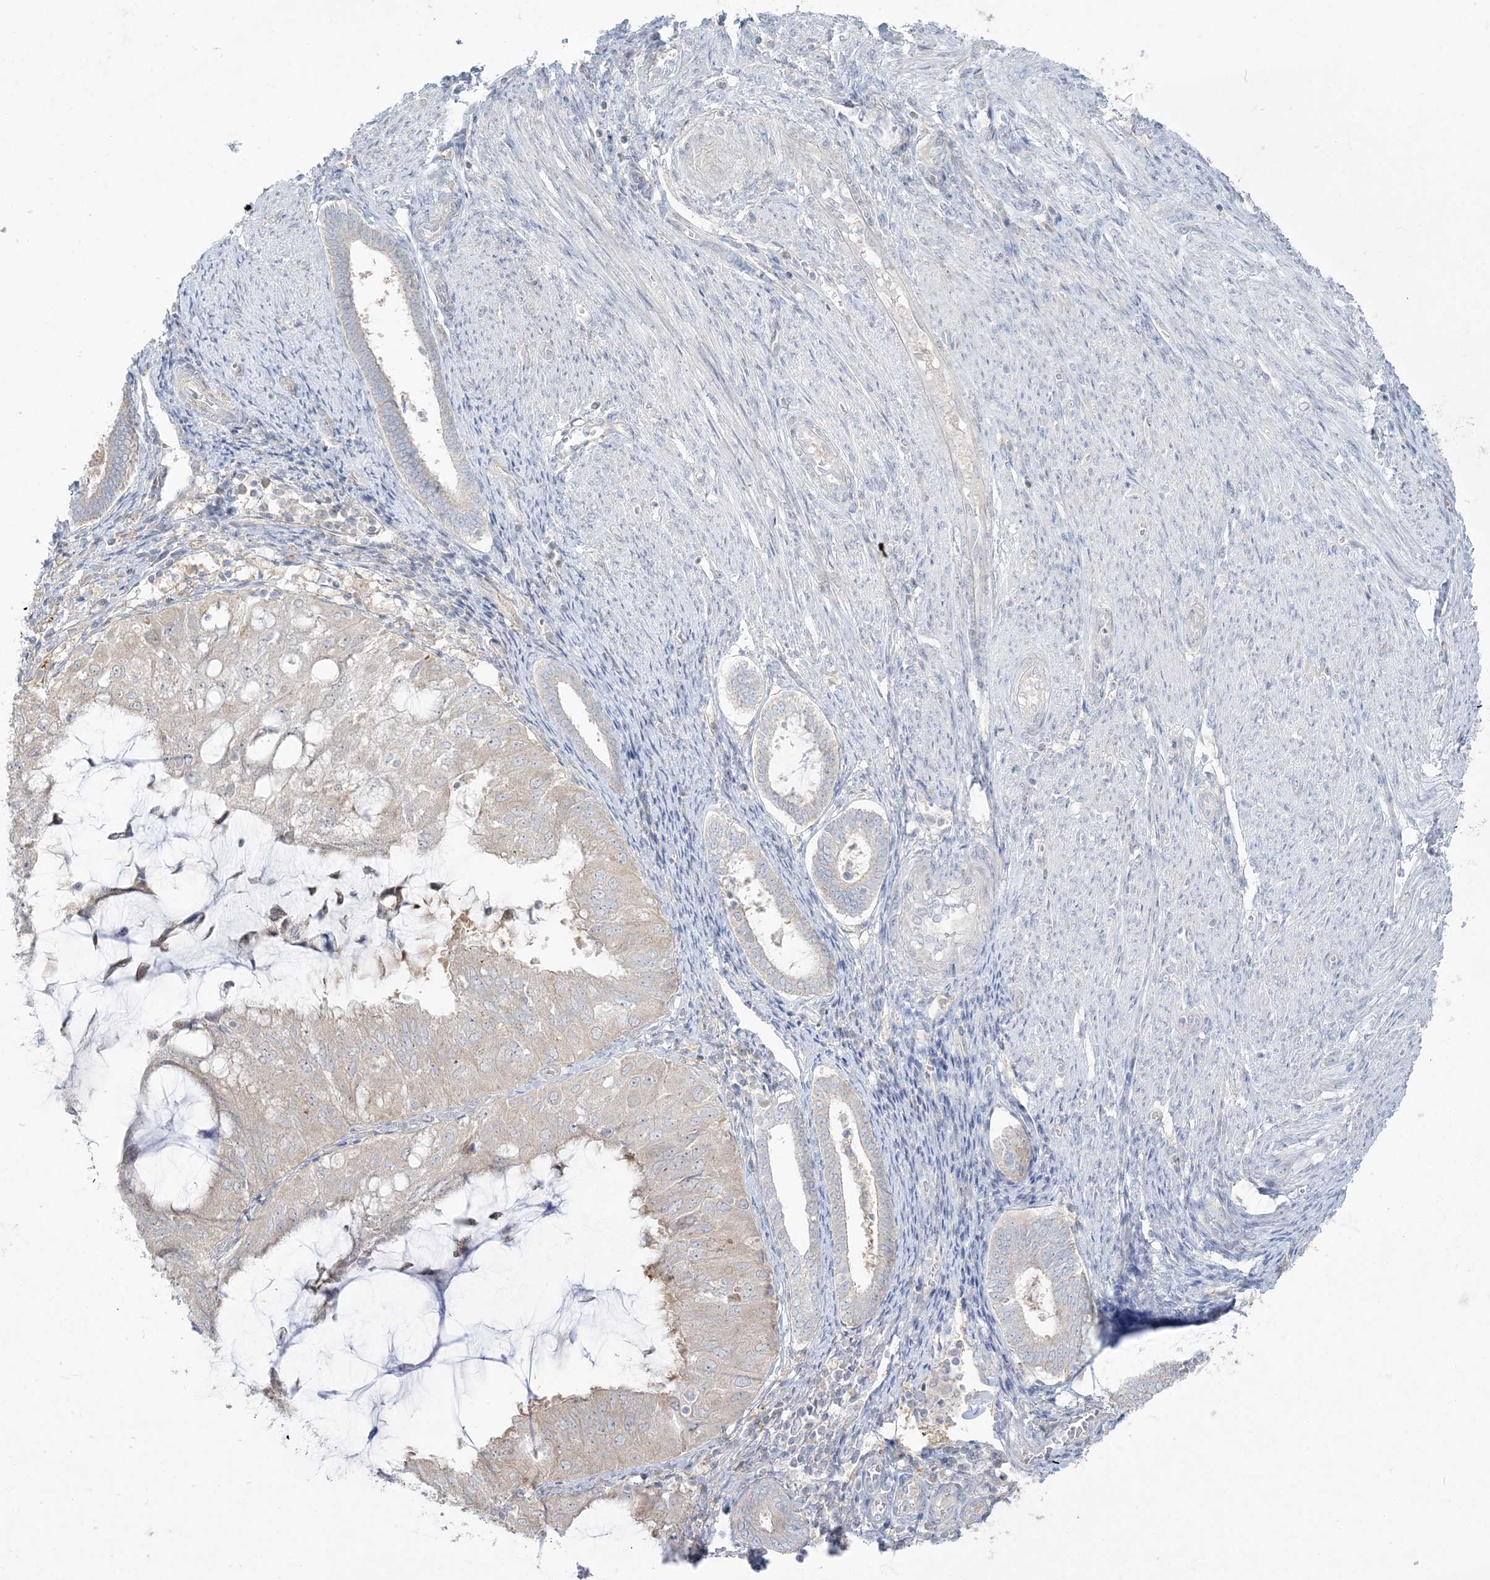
{"staining": {"intensity": "negative", "quantity": "none", "location": "none"}, "tissue": "endometrial cancer", "cell_type": "Tumor cells", "image_type": "cancer", "snomed": [{"axis": "morphology", "description": "Adenocarcinoma, NOS"}, {"axis": "topography", "description": "Endometrium"}], "caption": "High magnification brightfield microscopy of adenocarcinoma (endometrial) stained with DAB (3,3'-diaminobenzidine) (brown) and counterstained with hematoxylin (blue): tumor cells show no significant positivity. The staining was performed using DAB to visualize the protein expression in brown, while the nuclei were stained in blue with hematoxylin (Magnification: 20x).", "gene": "ZC3H6", "patient": {"sex": "female", "age": 81}}